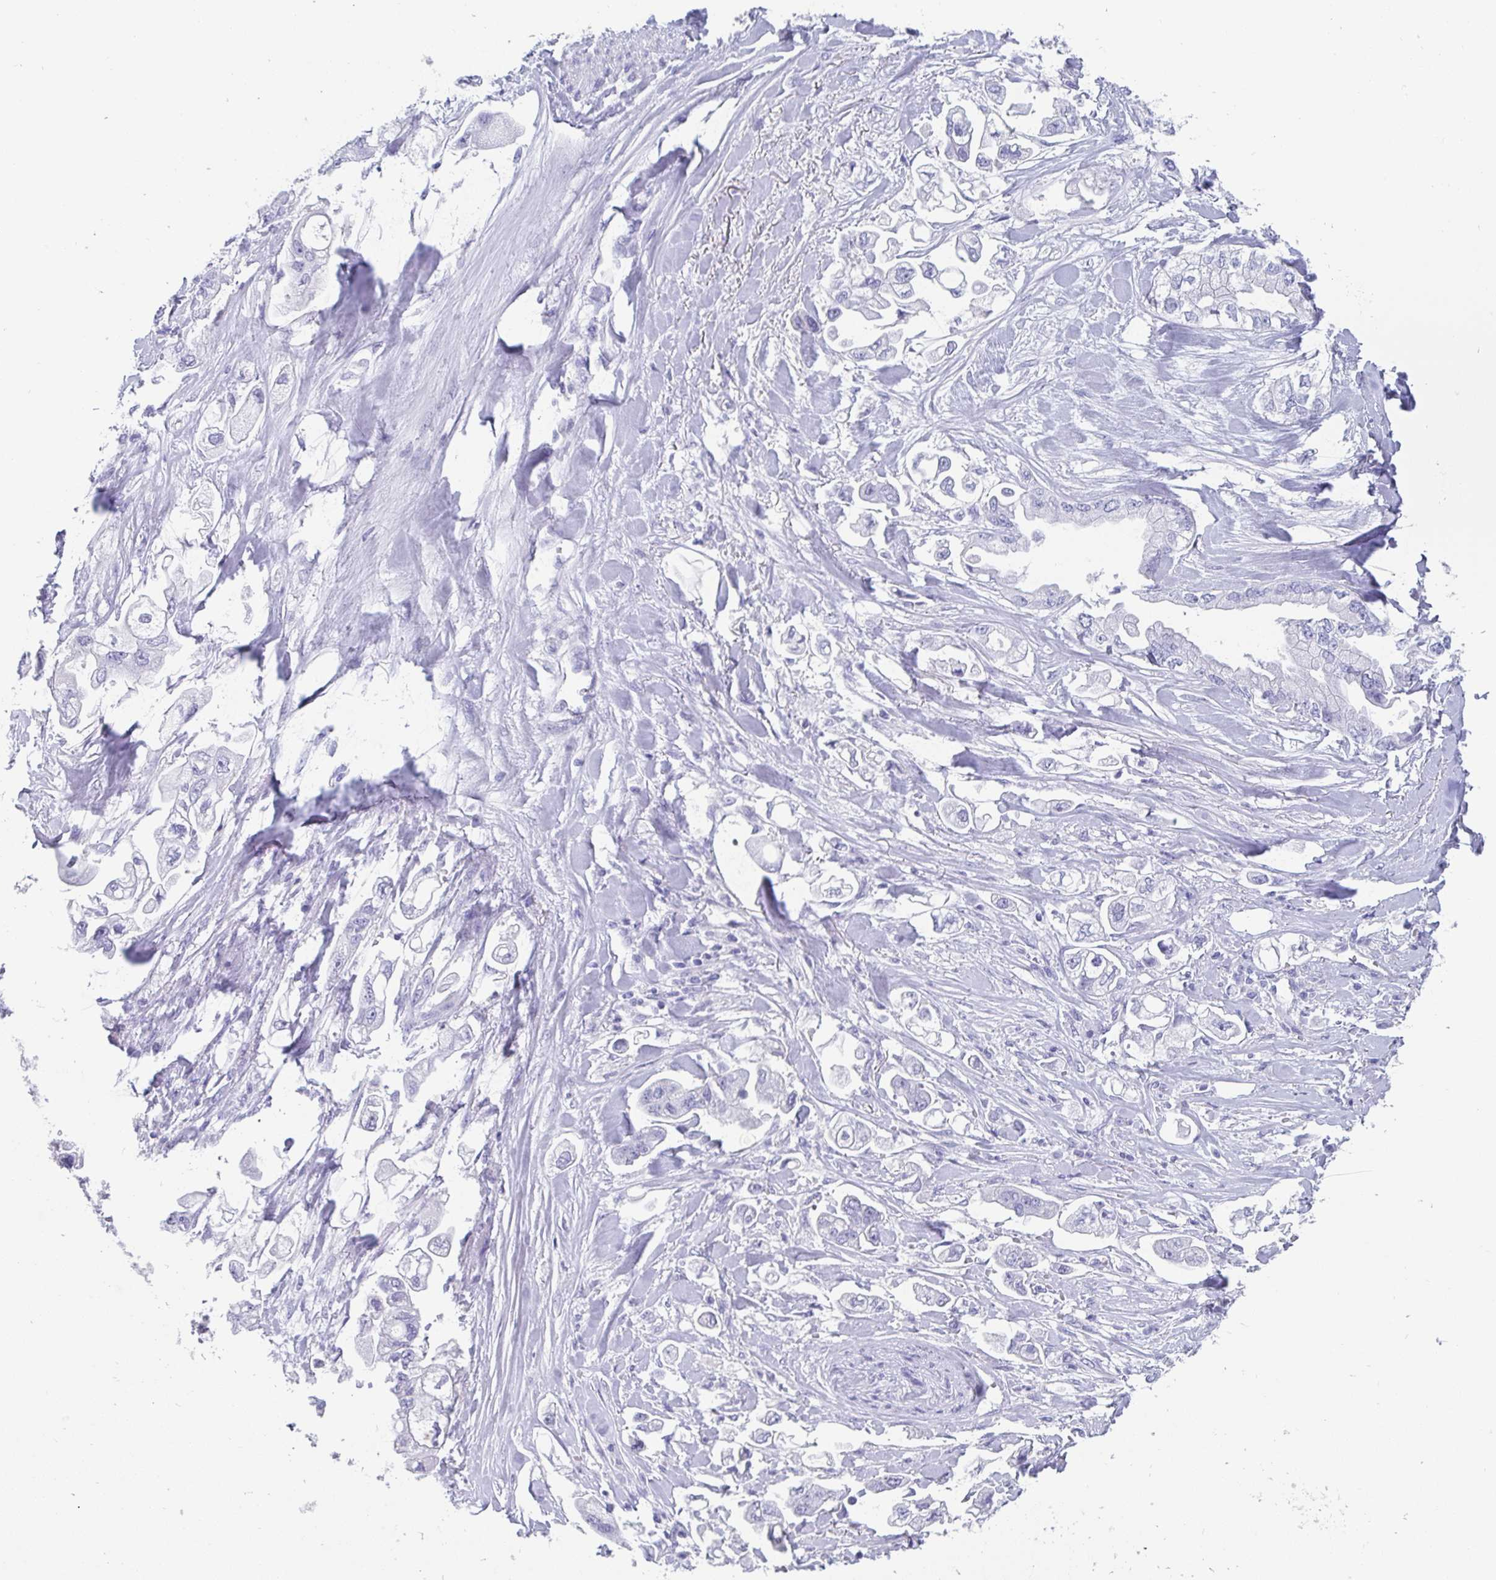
{"staining": {"intensity": "negative", "quantity": "none", "location": "none"}, "tissue": "stomach cancer", "cell_type": "Tumor cells", "image_type": "cancer", "snomed": [{"axis": "morphology", "description": "Adenocarcinoma, NOS"}, {"axis": "topography", "description": "Stomach"}], "caption": "A photomicrograph of human adenocarcinoma (stomach) is negative for staining in tumor cells.", "gene": "SCGN", "patient": {"sex": "male", "age": 62}}